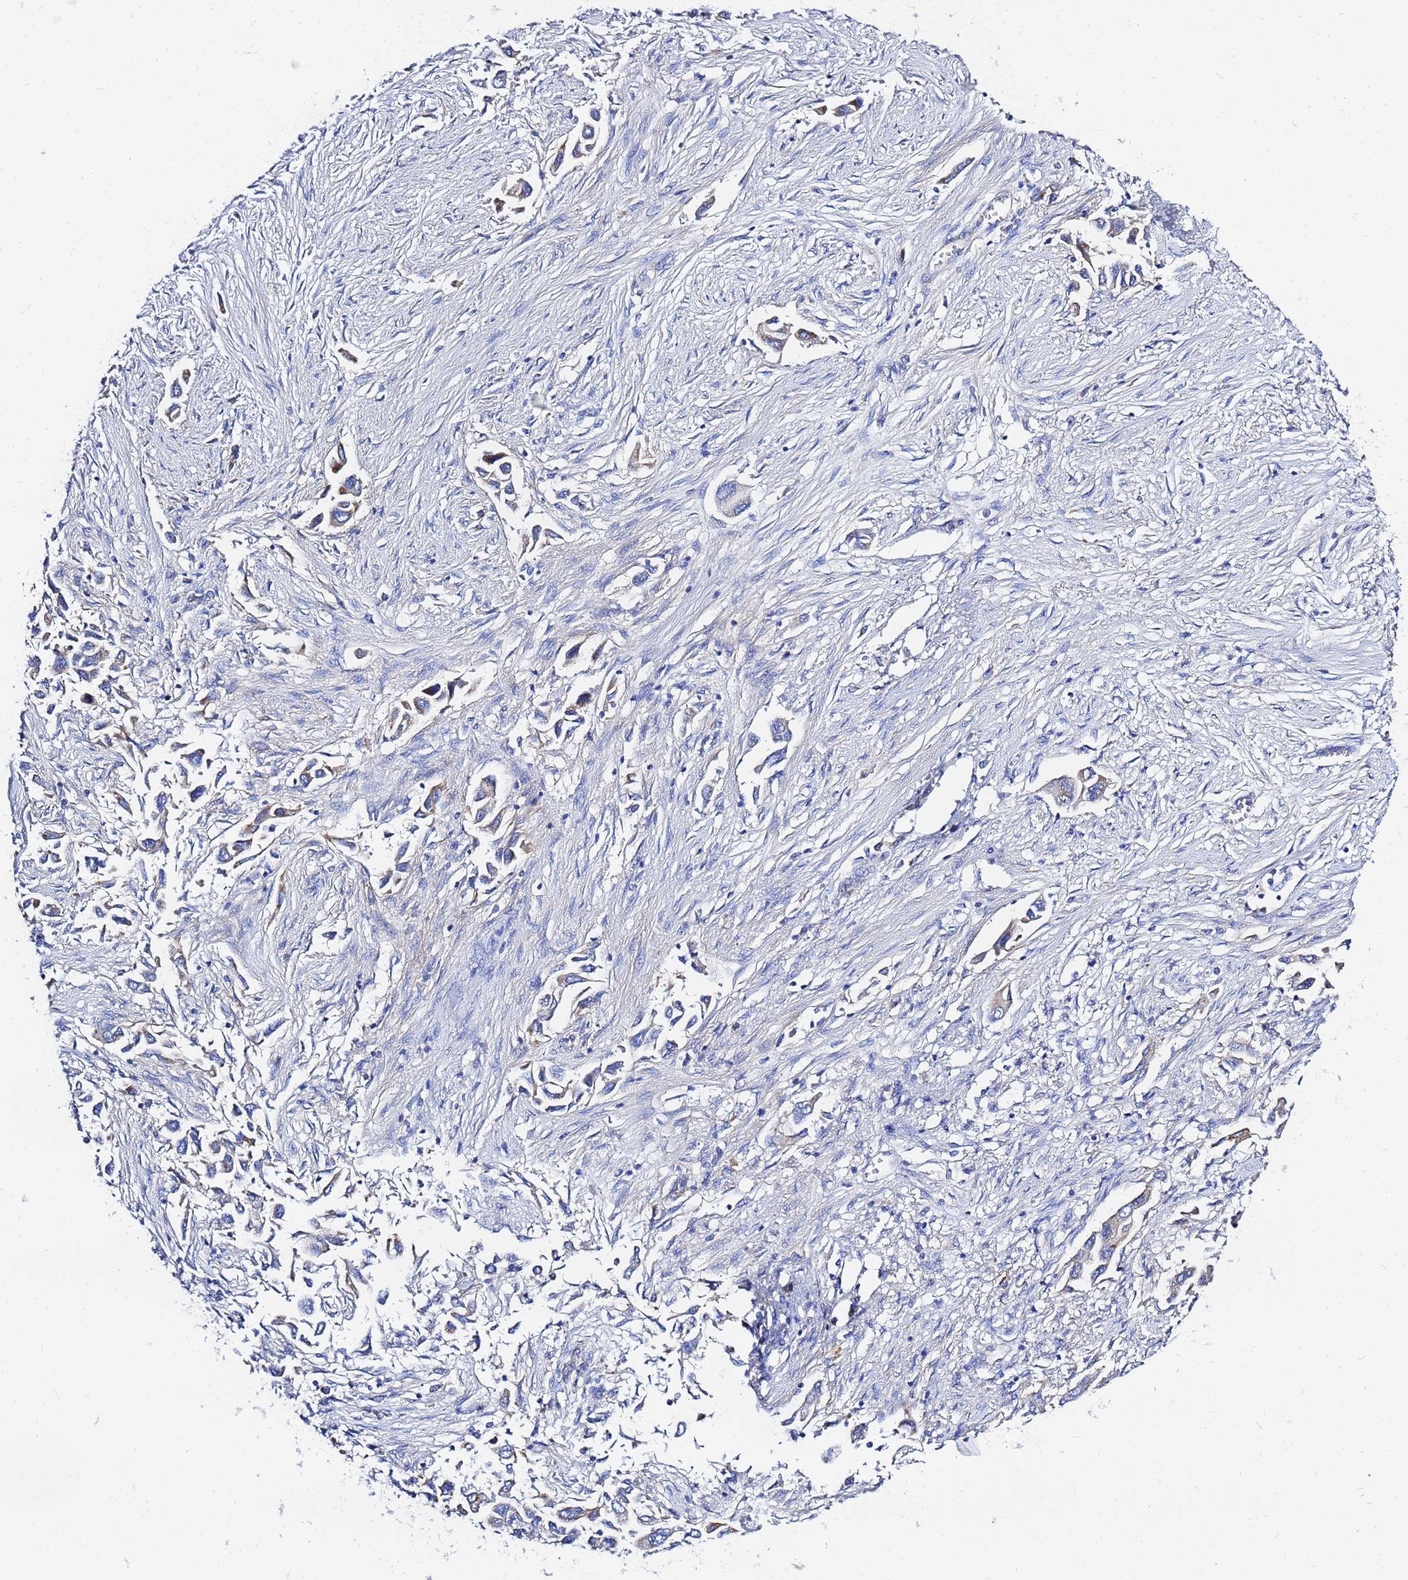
{"staining": {"intensity": "weak", "quantity": "25%-75%", "location": "cytoplasmic/membranous"}, "tissue": "lung cancer", "cell_type": "Tumor cells", "image_type": "cancer", "snomed": [{"axis": "morphology", "description": "Adenocarcinoma, NOS"}, {"axis": "topography", "description": "Lung"}], "caption": "Immunohistochemistry photomicrograph of human lung cancer (adenocarcinoma) stained for a protein (brown), which reveals low levels of weak cytoplasmic/membranous staining in approximately 25%-75% of tumor cells.", "gene": "FAHD2A", "patient": {"sex": "female", "age": 76}}